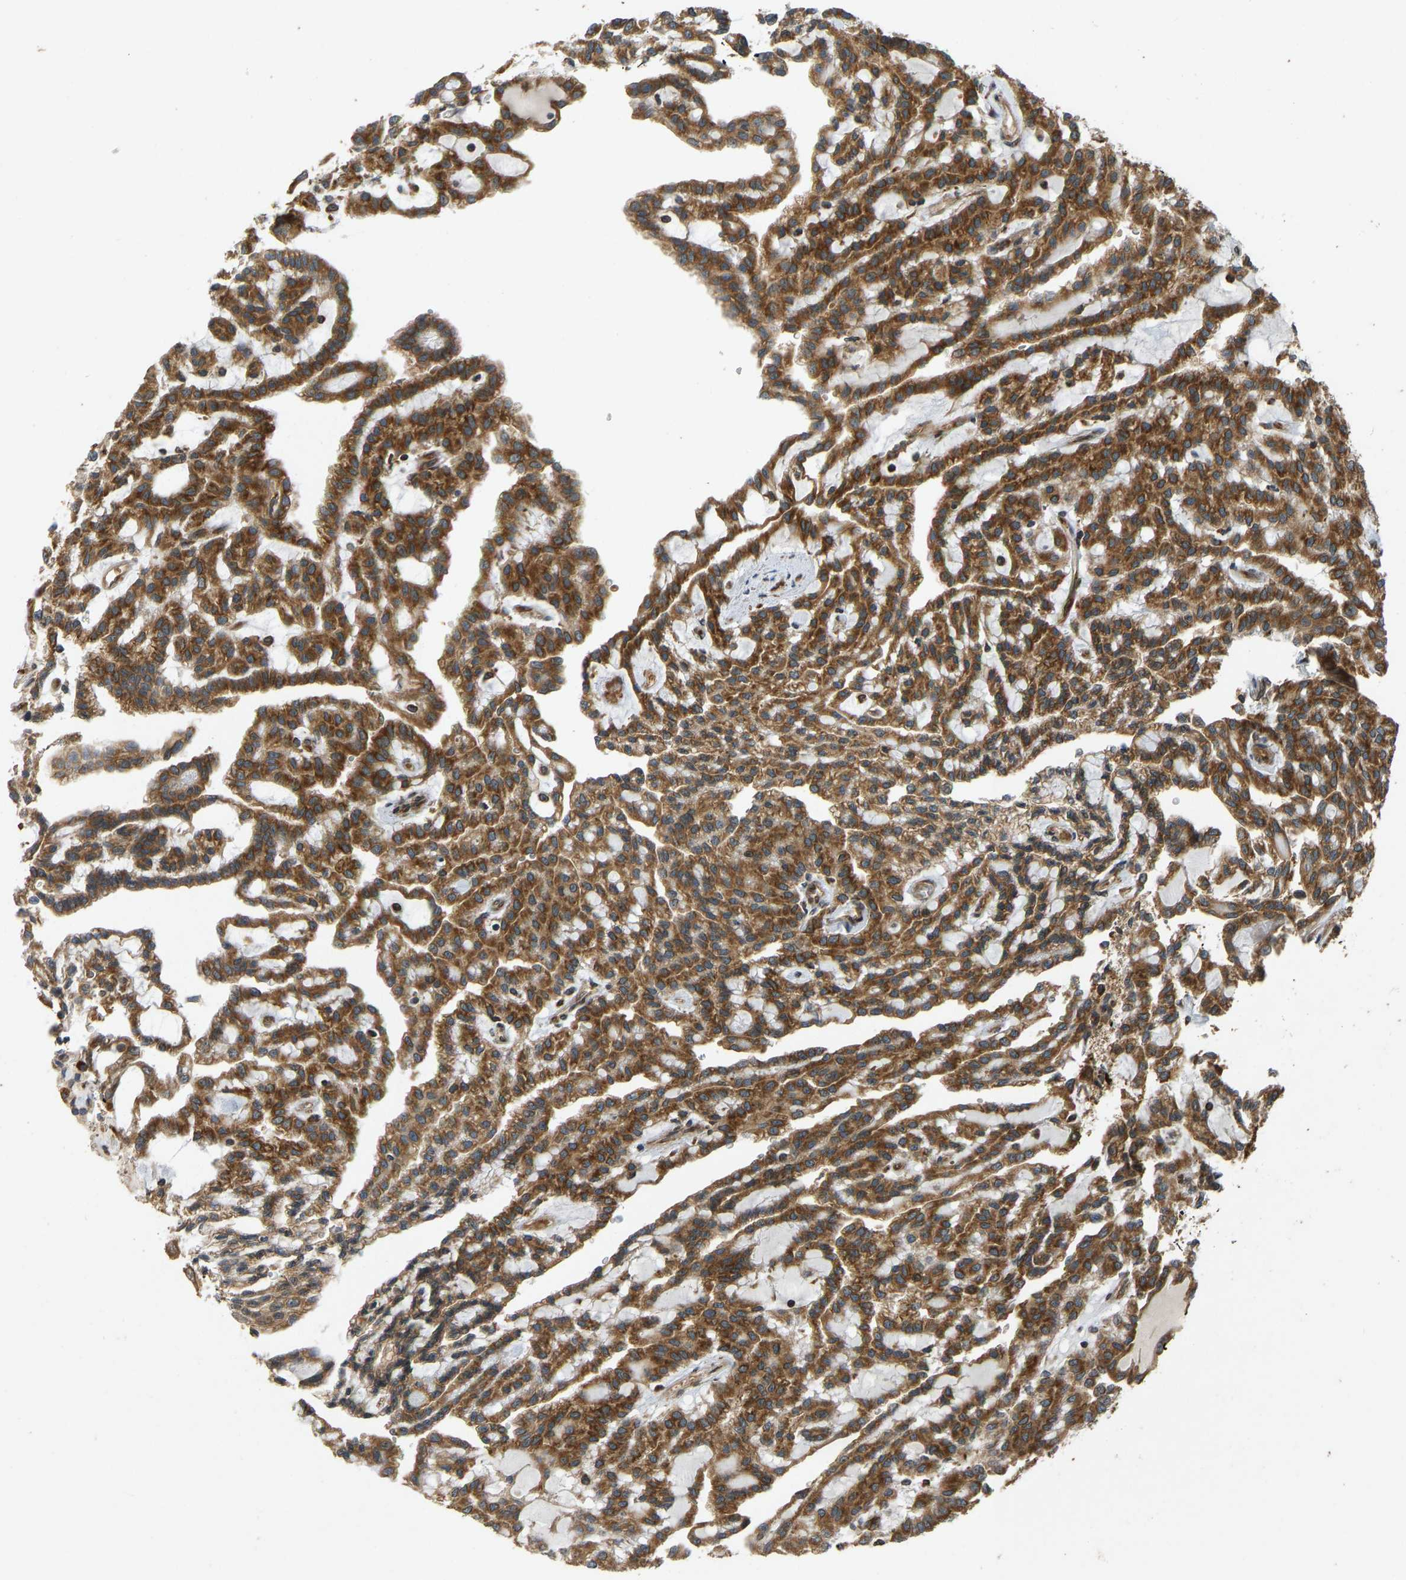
{"staining": {"intensity": "moderate", "quantity": ">75%", "location": "cytoplasmic/membranous"}, "tissue": "renal cancer", "cell_type": "Tumor cells", "image_type": "cancer", "snomed": [{"axis": "morphology", "description": "Adenocarcinoma, NOS"}, {"axis": "topography", "description": "Kidney"}], "caption": "An immunohistochemistry micrograph of neoplastic tissue is shown. Protein staining in brown highlights moderate cytoplasmic/membranous positivity in adenocarcinoma (renal) within tumor cells.", "gene": "RPN2", "patient": {"sex": "male", "age": 63}}